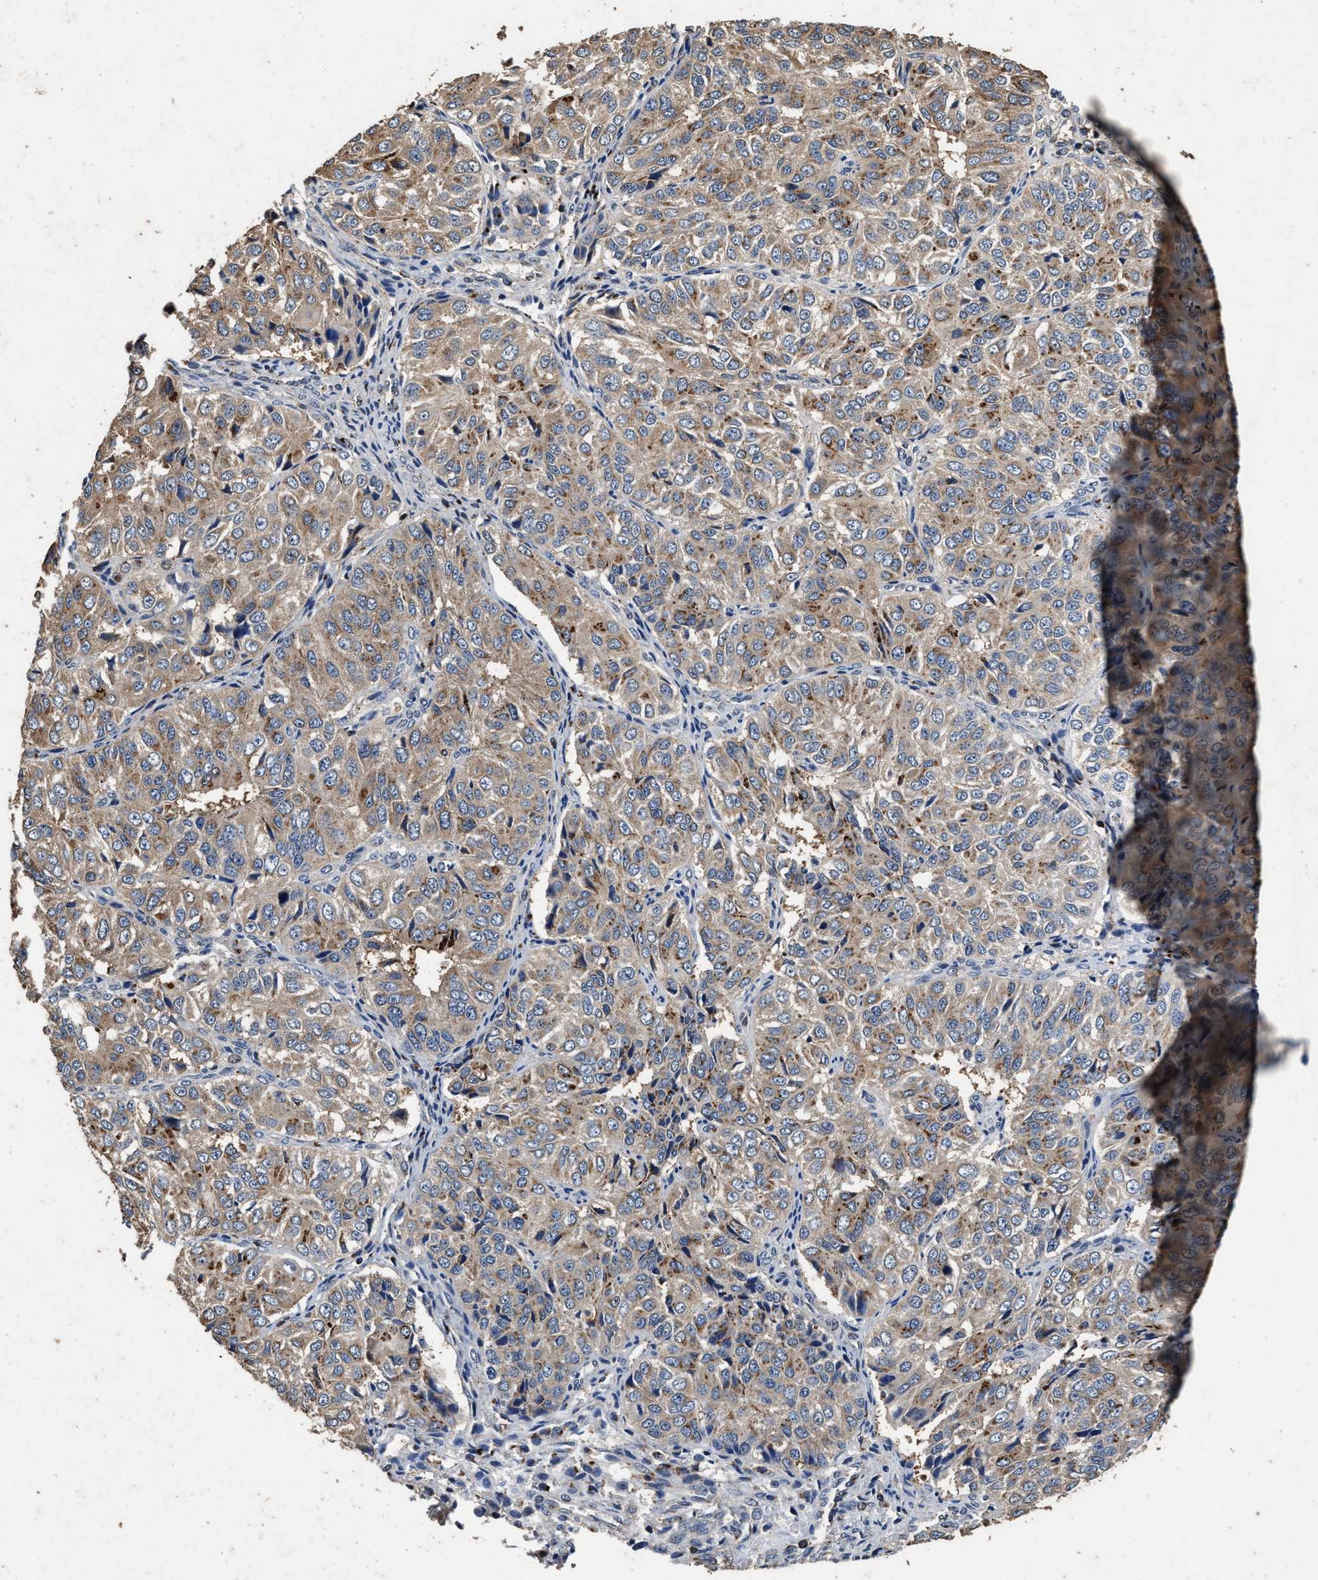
{"staining": {"intensity": "moderate", "quantity": ">75%", "location": "cytoplasmic/membranous"}, "tissue": "ovarian cancer", "cell_type": "Tumor cells", "image_type": "cancer", "snomed": [{"axis": "morphology", "description": "Carcinoma, endometroid"}, {"axis": "topography", "description": "Ovary"}], "caption": "Protein expression by IHC demonstrates moderate cytoplasmic/membranous positivity in about >75% of tumor cells in ovarian cancer (endometroid carcinoma).", "gene": "TPST2", "patient": {"sex": "female", "age": 51}}